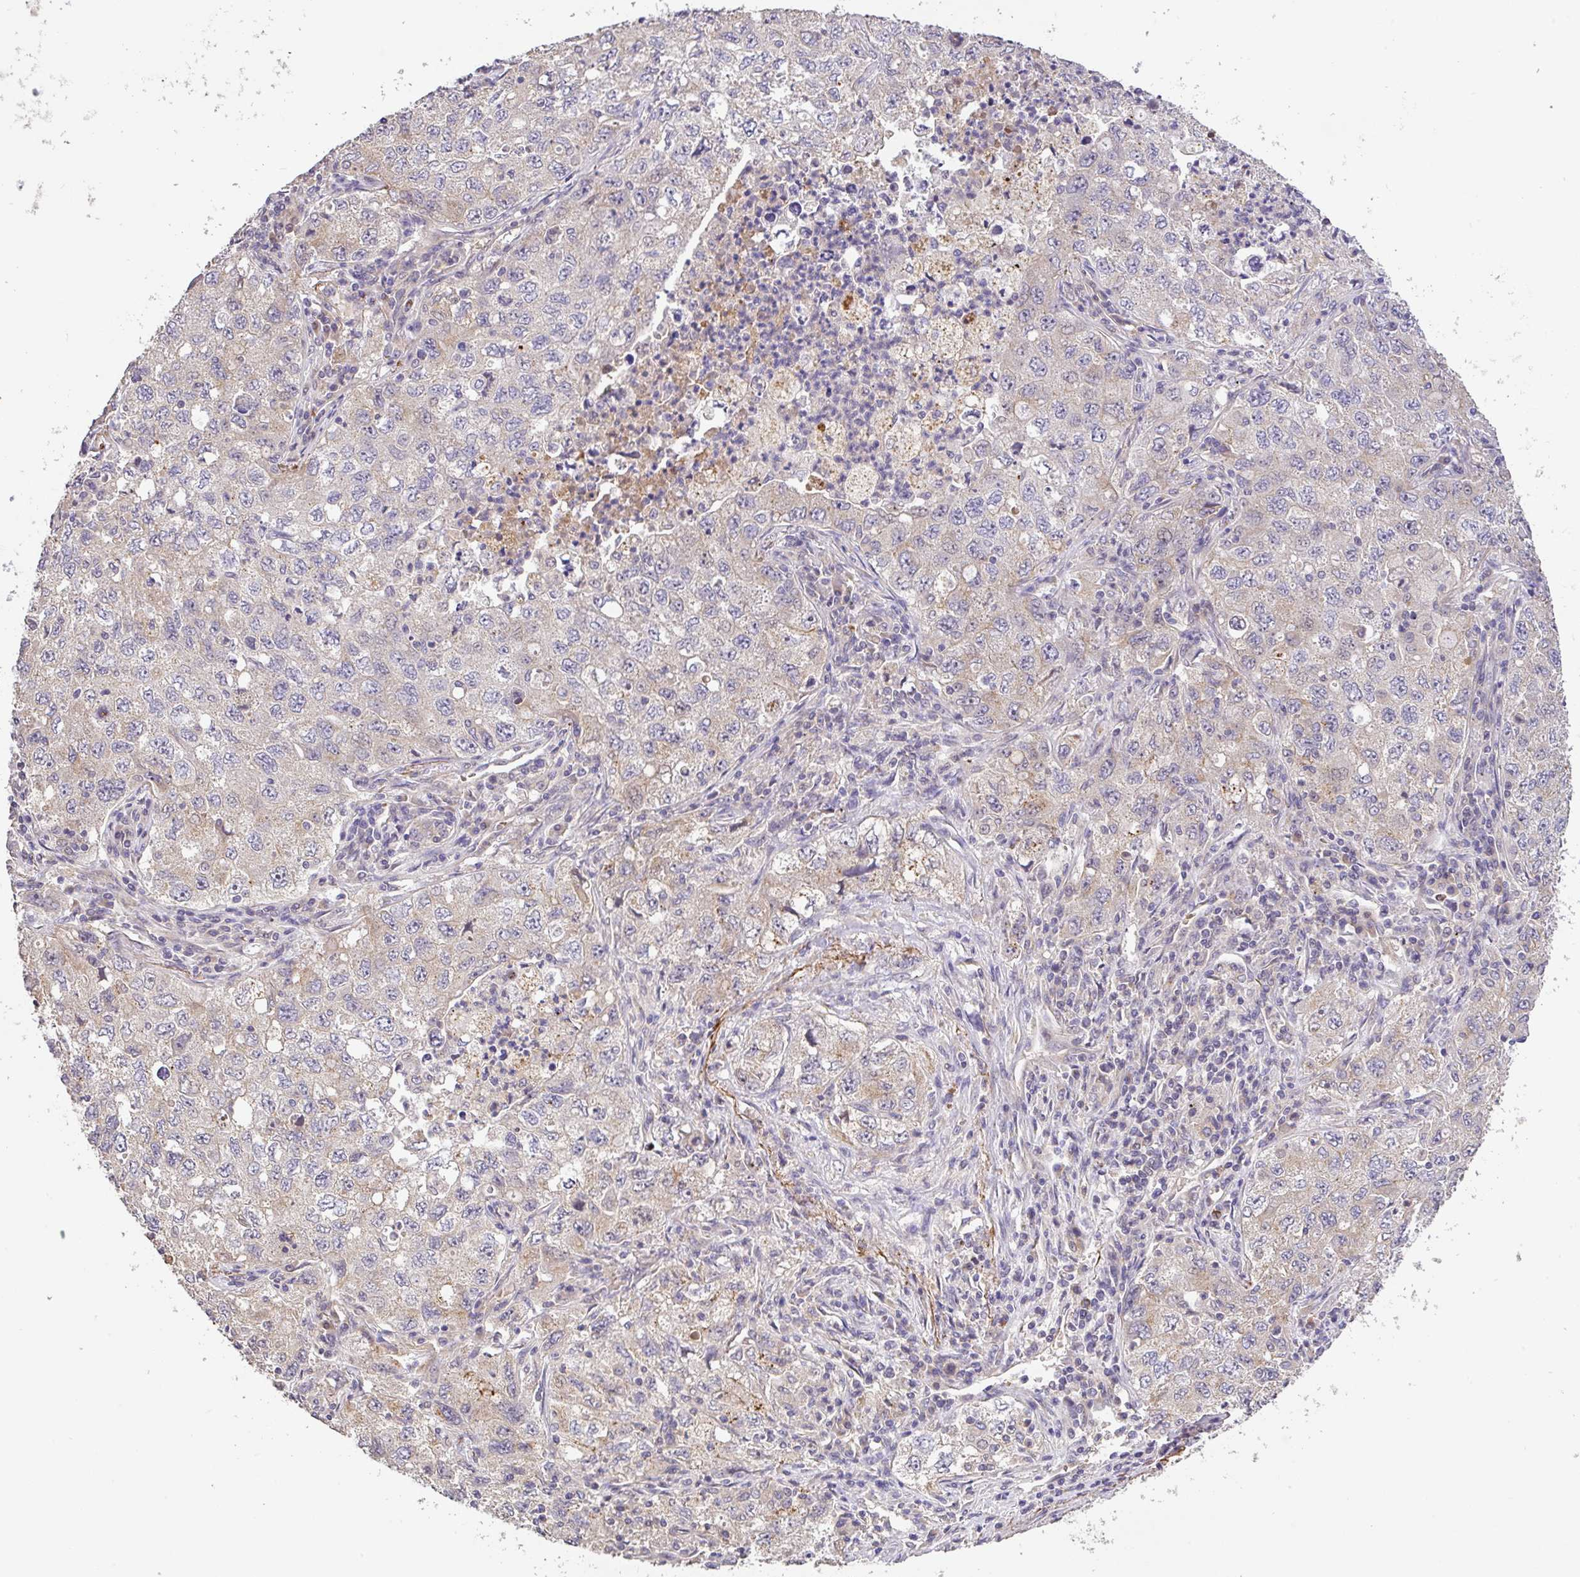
{"staining": {"intensity": "negative", "quantity": "none", "location": "none"}, "tissue": "lung cancer", "cell_type": "Tumor cells", "image_type": "cancer", "snomed": [{"axis": "morphology", "description": "Adenocarcinoma, NOS"}, {"axis": "topography", "description": "Lung"}], "caption": "Adenocarcinoma (lung) was stained to show a protein in brown. There is no significant expression in tumor cells. (Brightfield microscopy of DAB immunohistochemistry at high magnification).", "gene": "C1QTNF9B", "patient": {"sex": "female", "age": 57}}